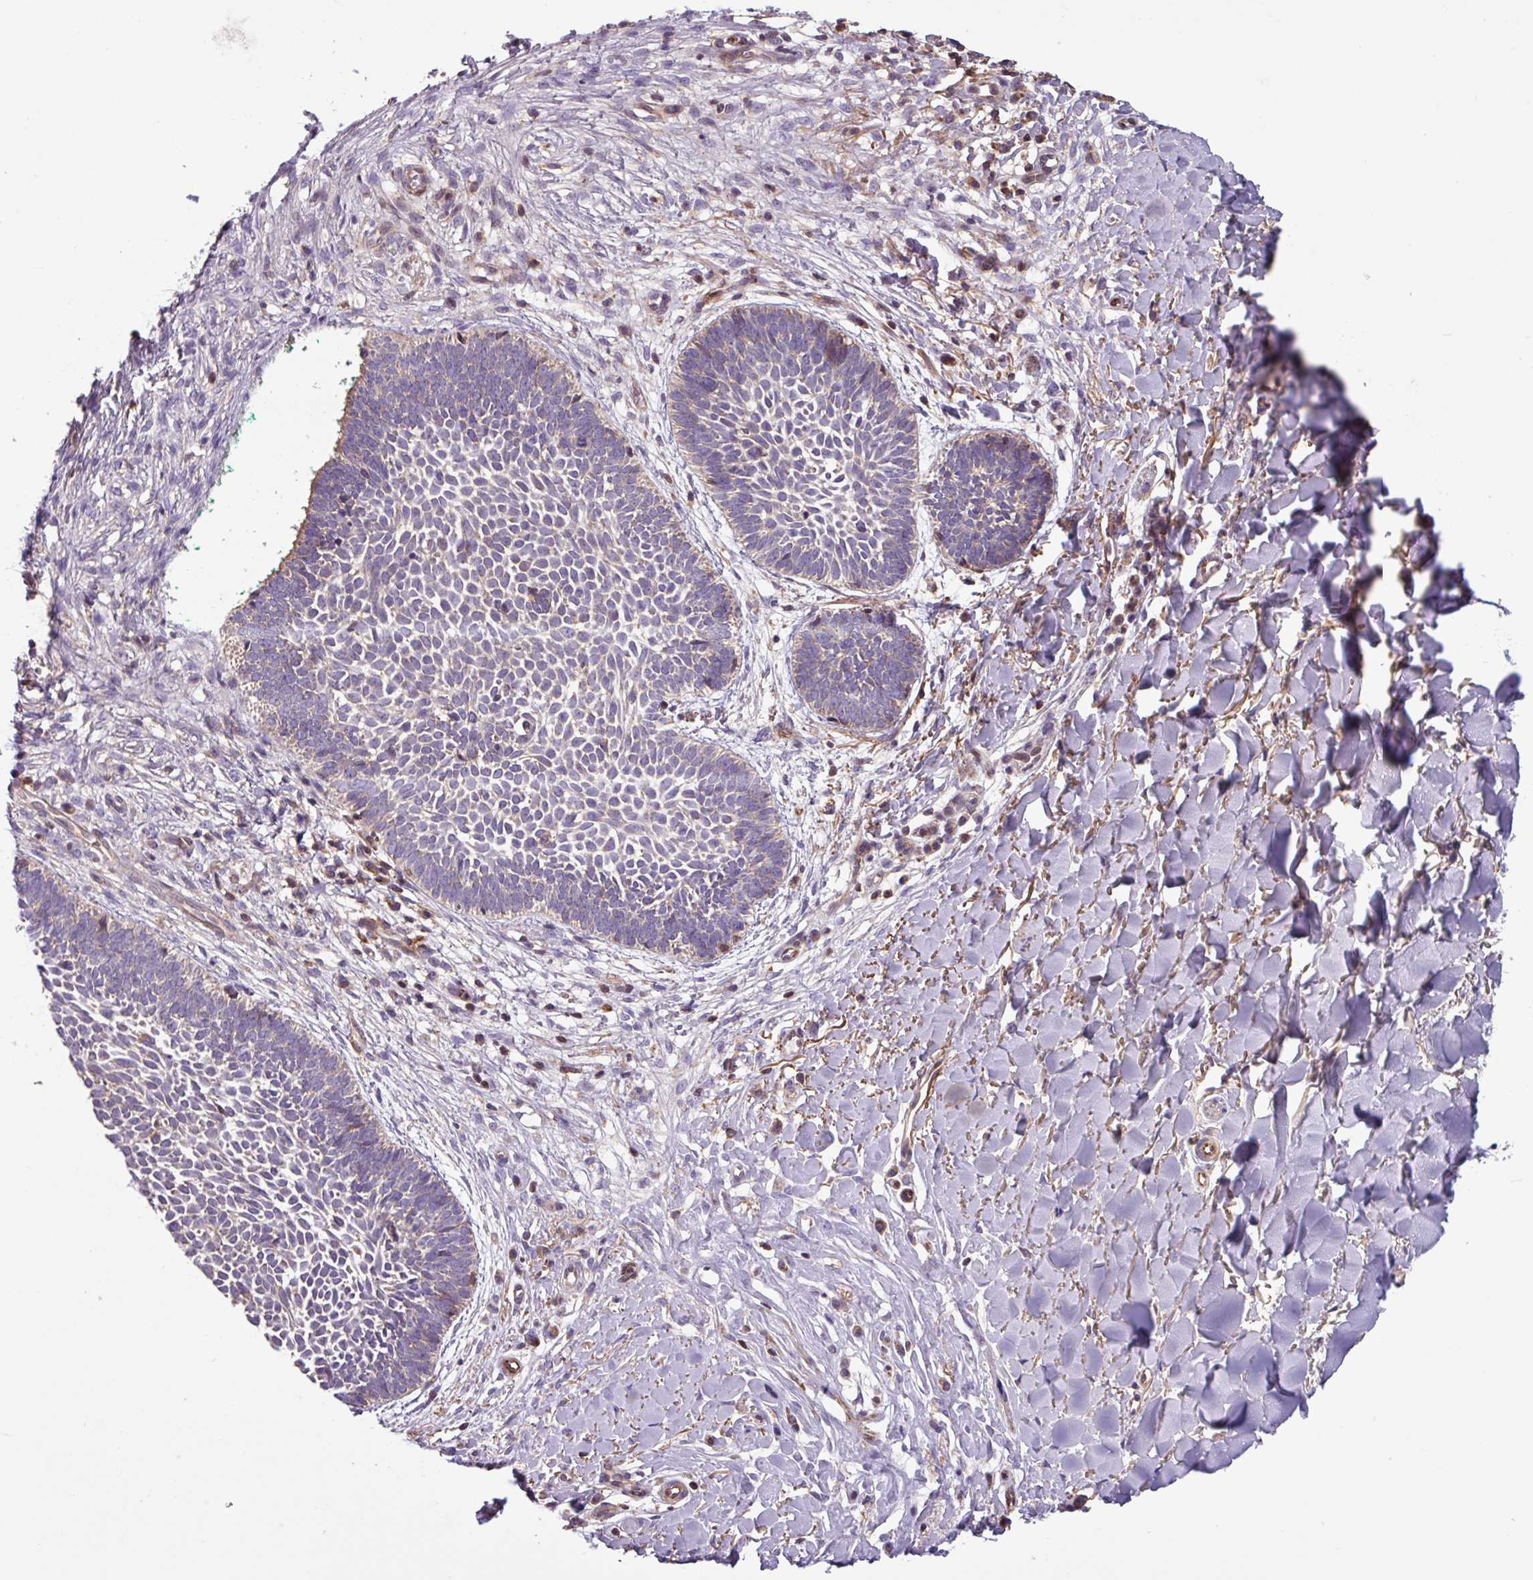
{"staining": {"intensity": "weak", "quantity": "<25%", "location": "cytoplasmic/membranous"}, "tissue": "skin cancer", "cell_type": "Tumor cells", "image_type": "cancer", "snomed": [{"axis": "morphology", "description": "Basal cell carcinoma"}, {"axis": "topography", "description": "Skin"}], "caption": "The micrograph displays no staining of tumor cells in skin basal cell carcinoma. (Immunohistochemistry, brightfield microscopy, high magnification).", "gene": "PLEKHD1", "patient": {"sex": "male", "age": 49}}